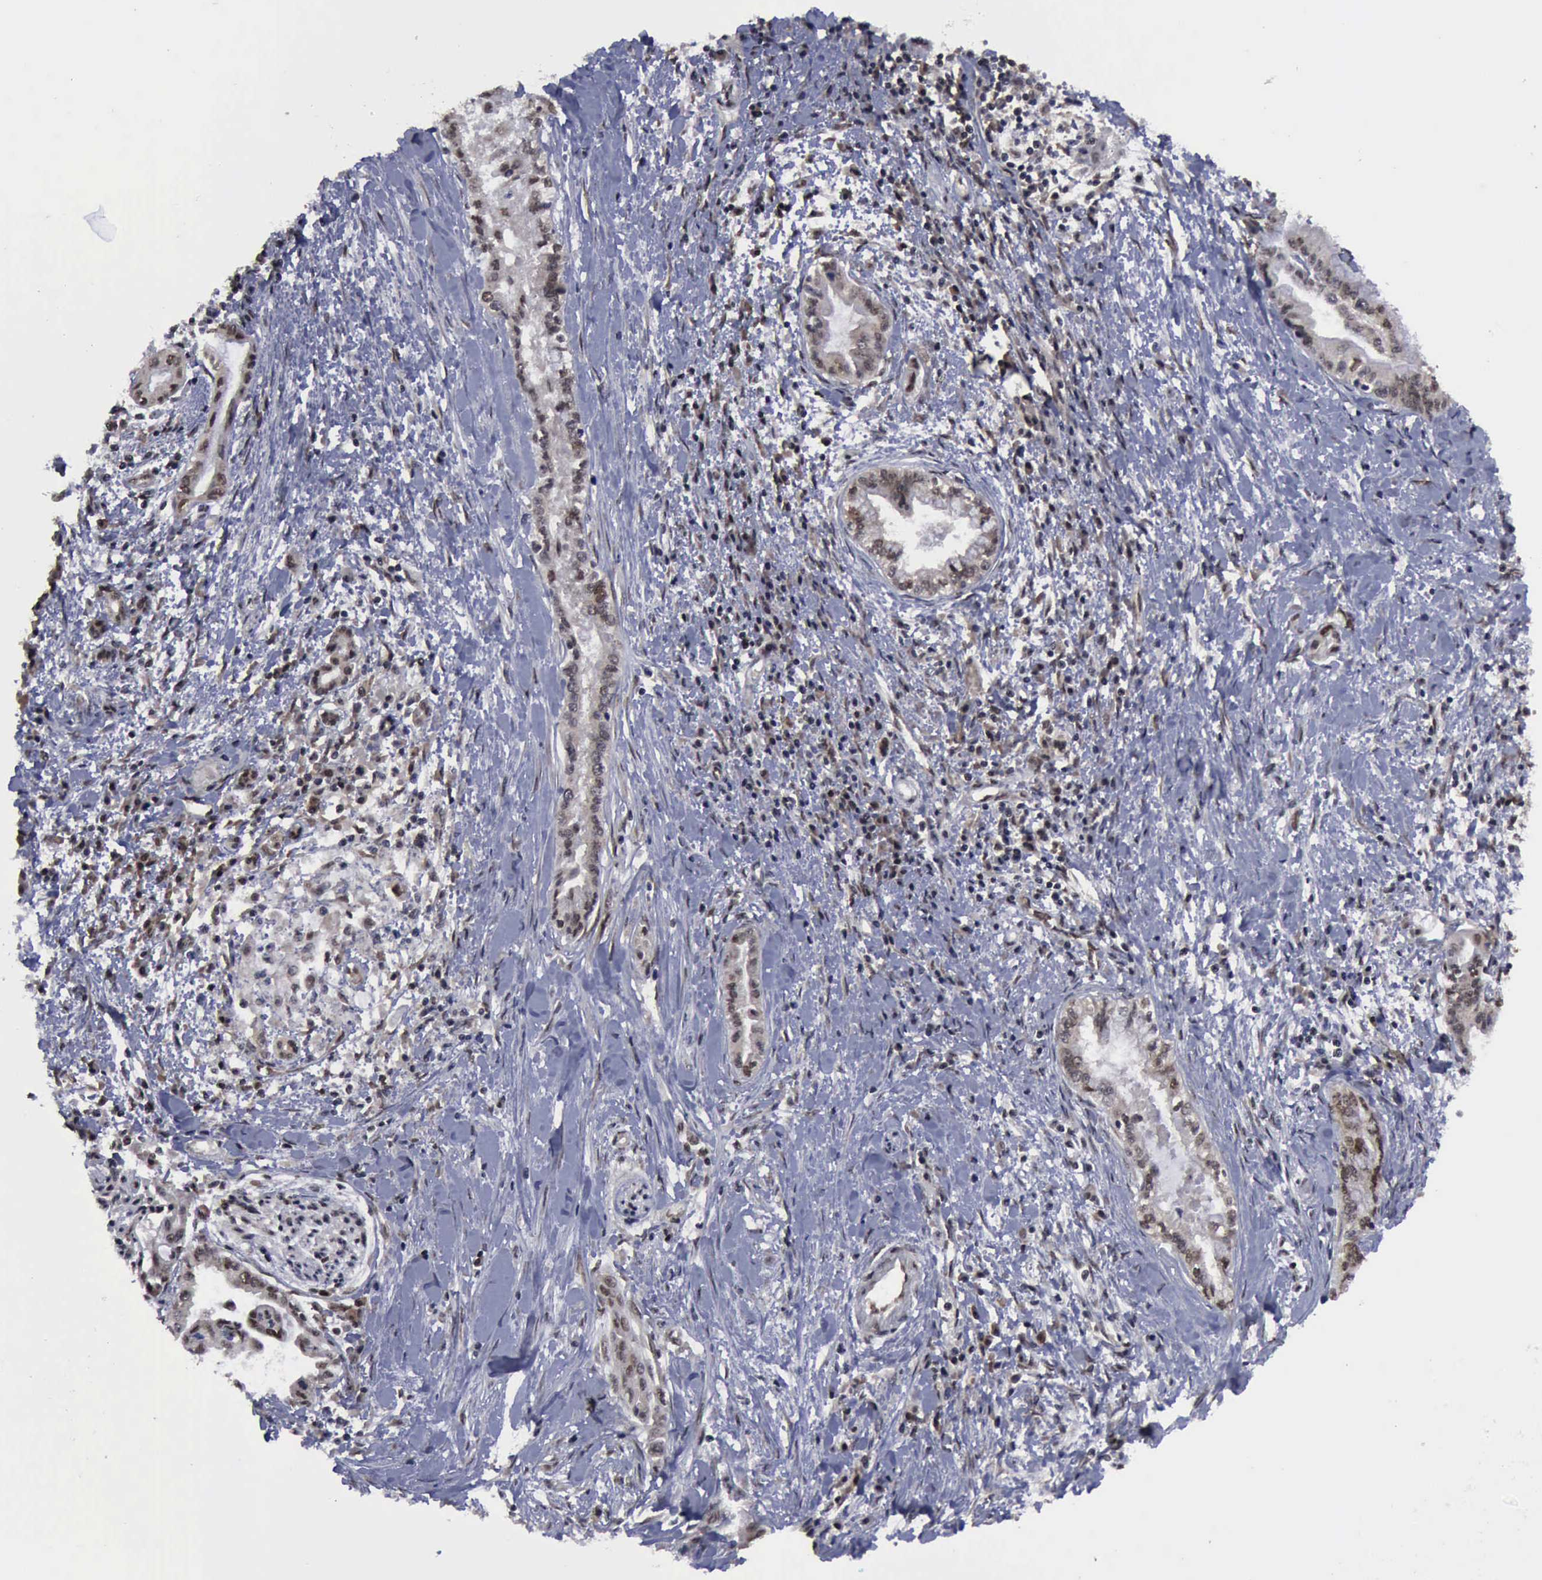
{"staining": {"intensity": "moderate", "quantity": "25%-75%", "location": "cytoplasmic/membranous,nuclear"}, "tissue": "pancreatic cancer", "cell_type": "Tumor cells", "image_type": "cancer", "snomed": [{"axis": "morphology", "description": "Adenocarcinoma, NOS"}, {"axis": "topography", "description": "Pancreas"}], "caption": "DAB immunohistochemical staining of pancreatic cancer (adenocarcinoma) exhibits moderate cytoplasmic/membranous and nuclear protein positivity in about 25%-75% of tumor cells. Immunohistochemistry (ihc) stains the protein in brown and the nuclei are stained blue.", "gene": "RTCB", "patient": {"sex": "female", "age": 64}}